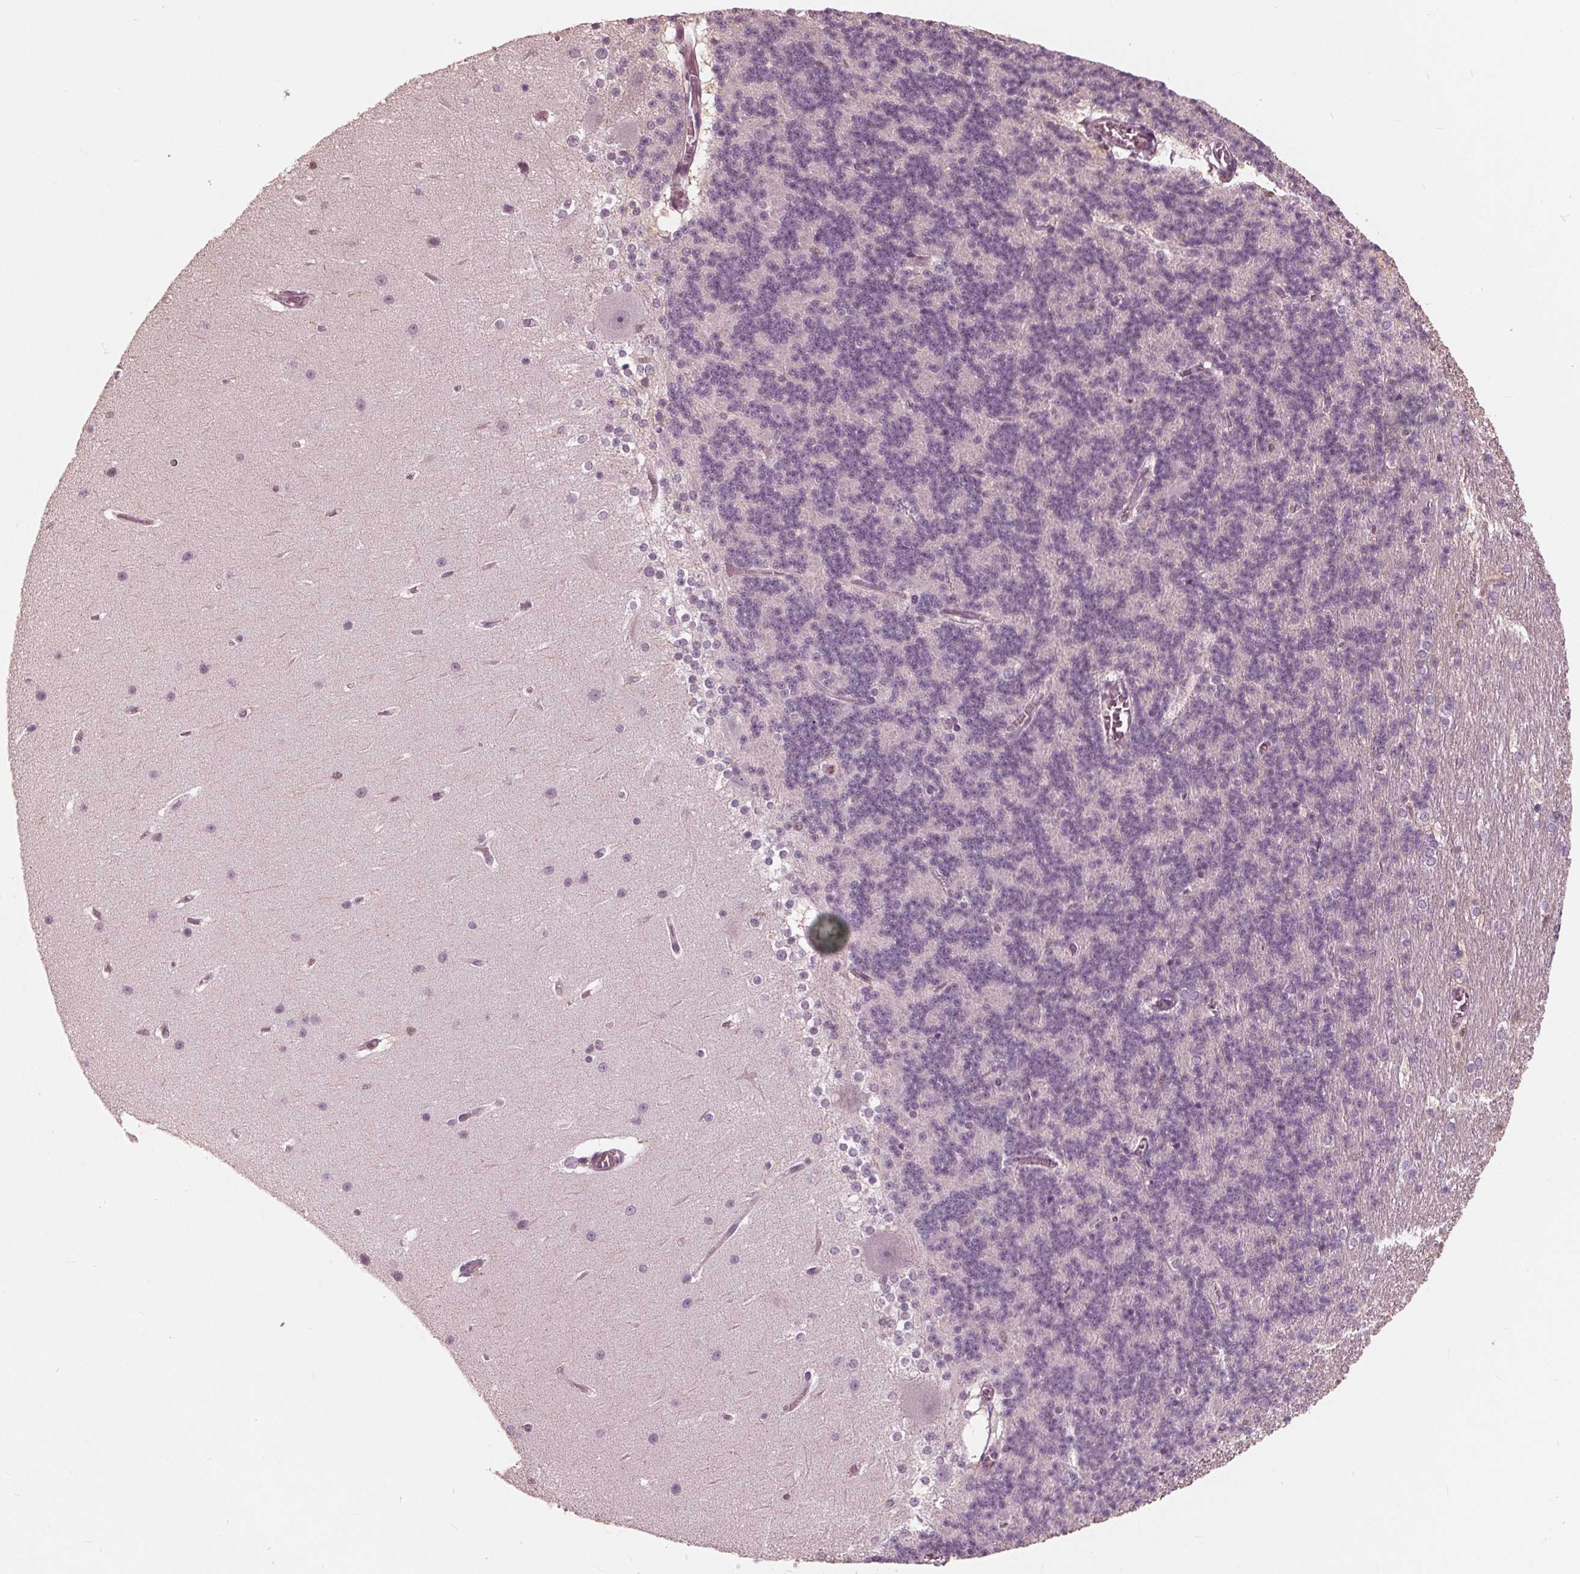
{"staining": {"intensity": "negative", "quantity": "none", "location": "none"}, "tissue": "cerebellum", "cell_type": "Cells in granular layer", "image_type": "normal", "snomed": [{"axis": "morphology", "description": "Normal tissue, NOS"}, {"axis": "topography", "description": "Cerebellum"}], "caption": "Cerebellum stained for a protein using immunohistochemistry (IHC) reveals no staining cells in granular layer.", "gene": "ING3", "patient": {"sex": "female", "age": 19}}